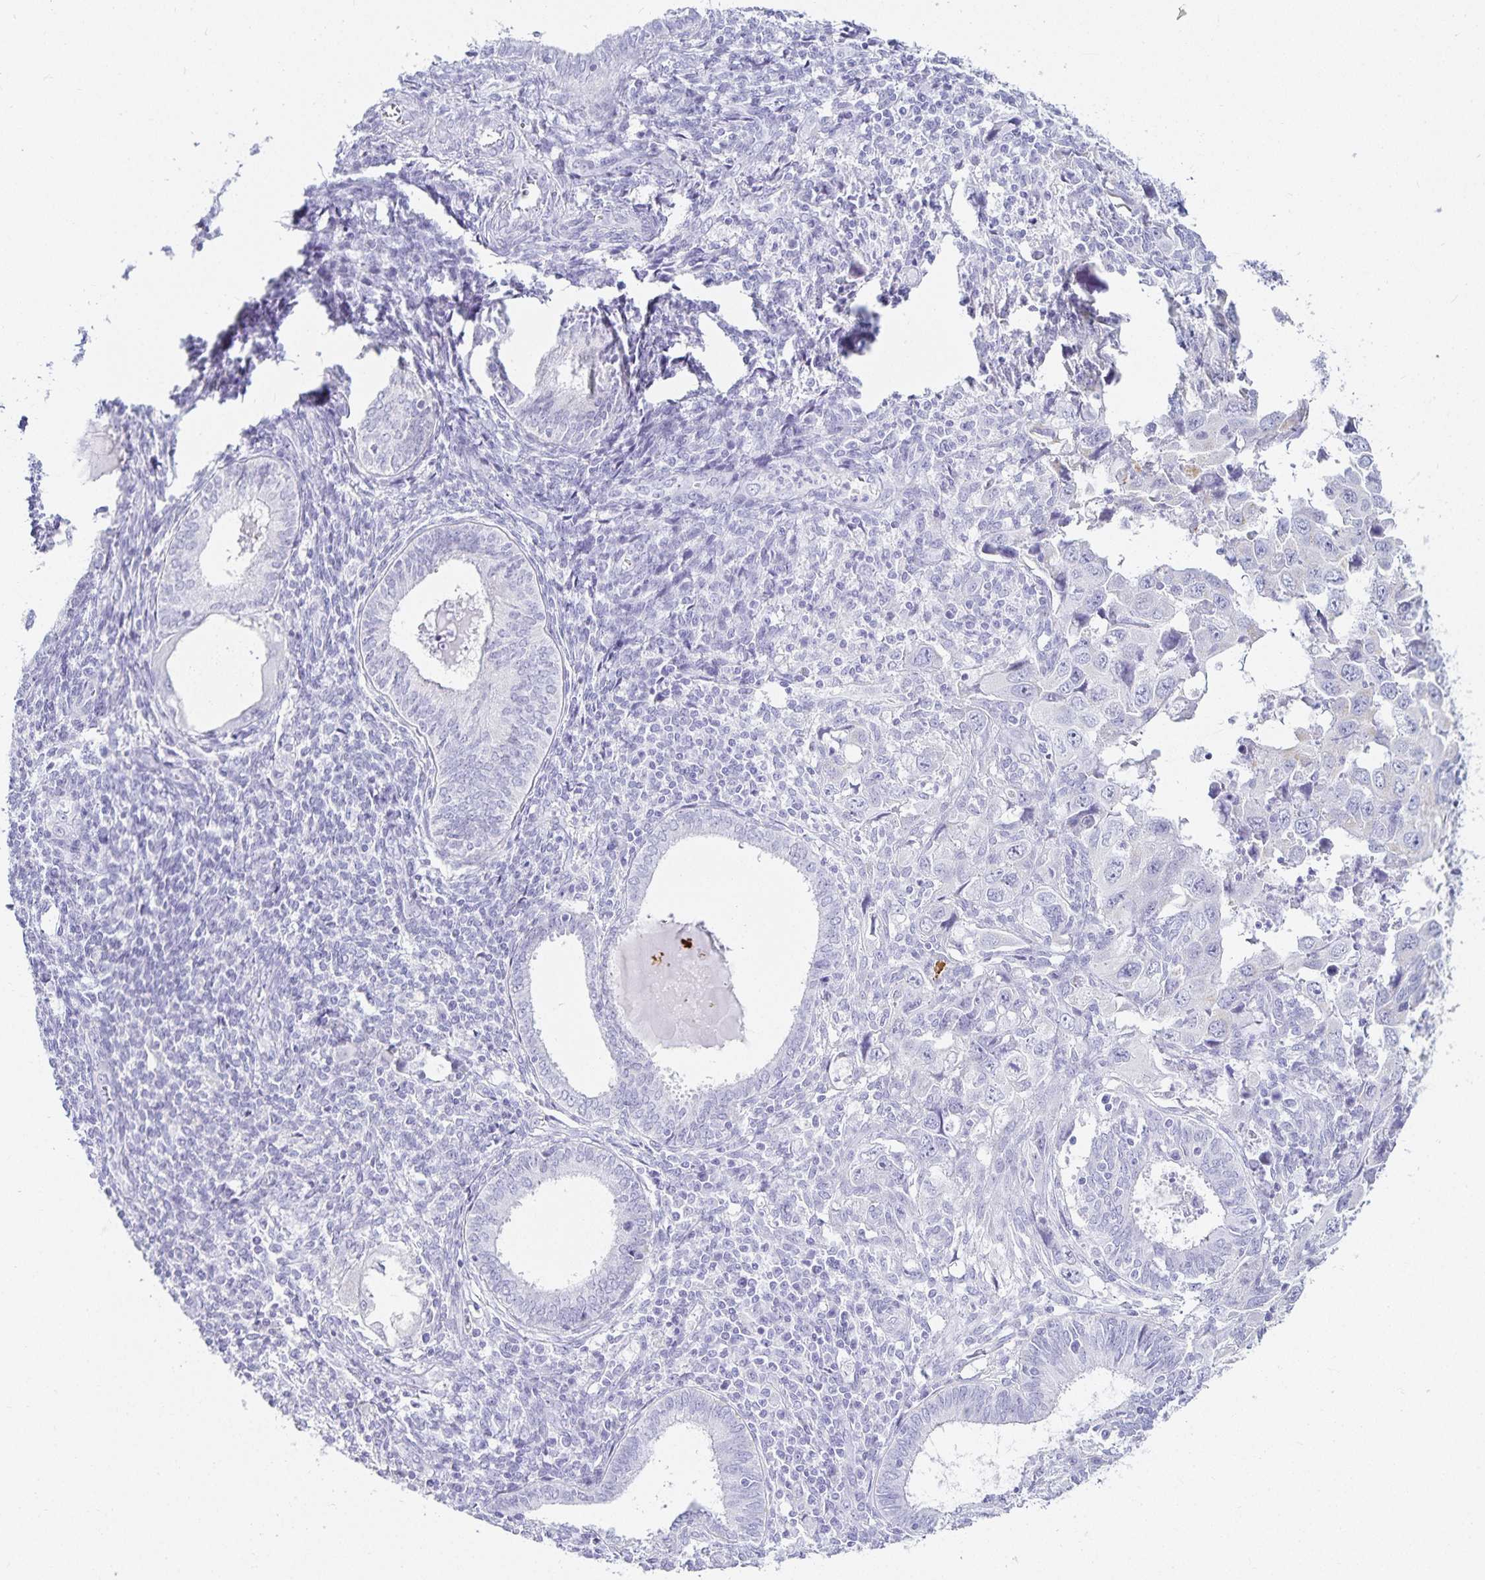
{"staining": {"intensity": "negative", "quantity": "none", "location": "none"}, "tissue": "endometrial cancer", "cell_type": "Tumor cells", "image_type": "cancer", "snomed": [{"axis": "morphology", "description": "Adenocarcinoma, NOS"}, {"axis": "topography", "description": "Uterus"}], "caption": "Immunohistochemistry of human endometrial cancer demonstrates no staining in tumor cells.", "gene": "GP2", "patient": {"sex": "female", "age": 62}}